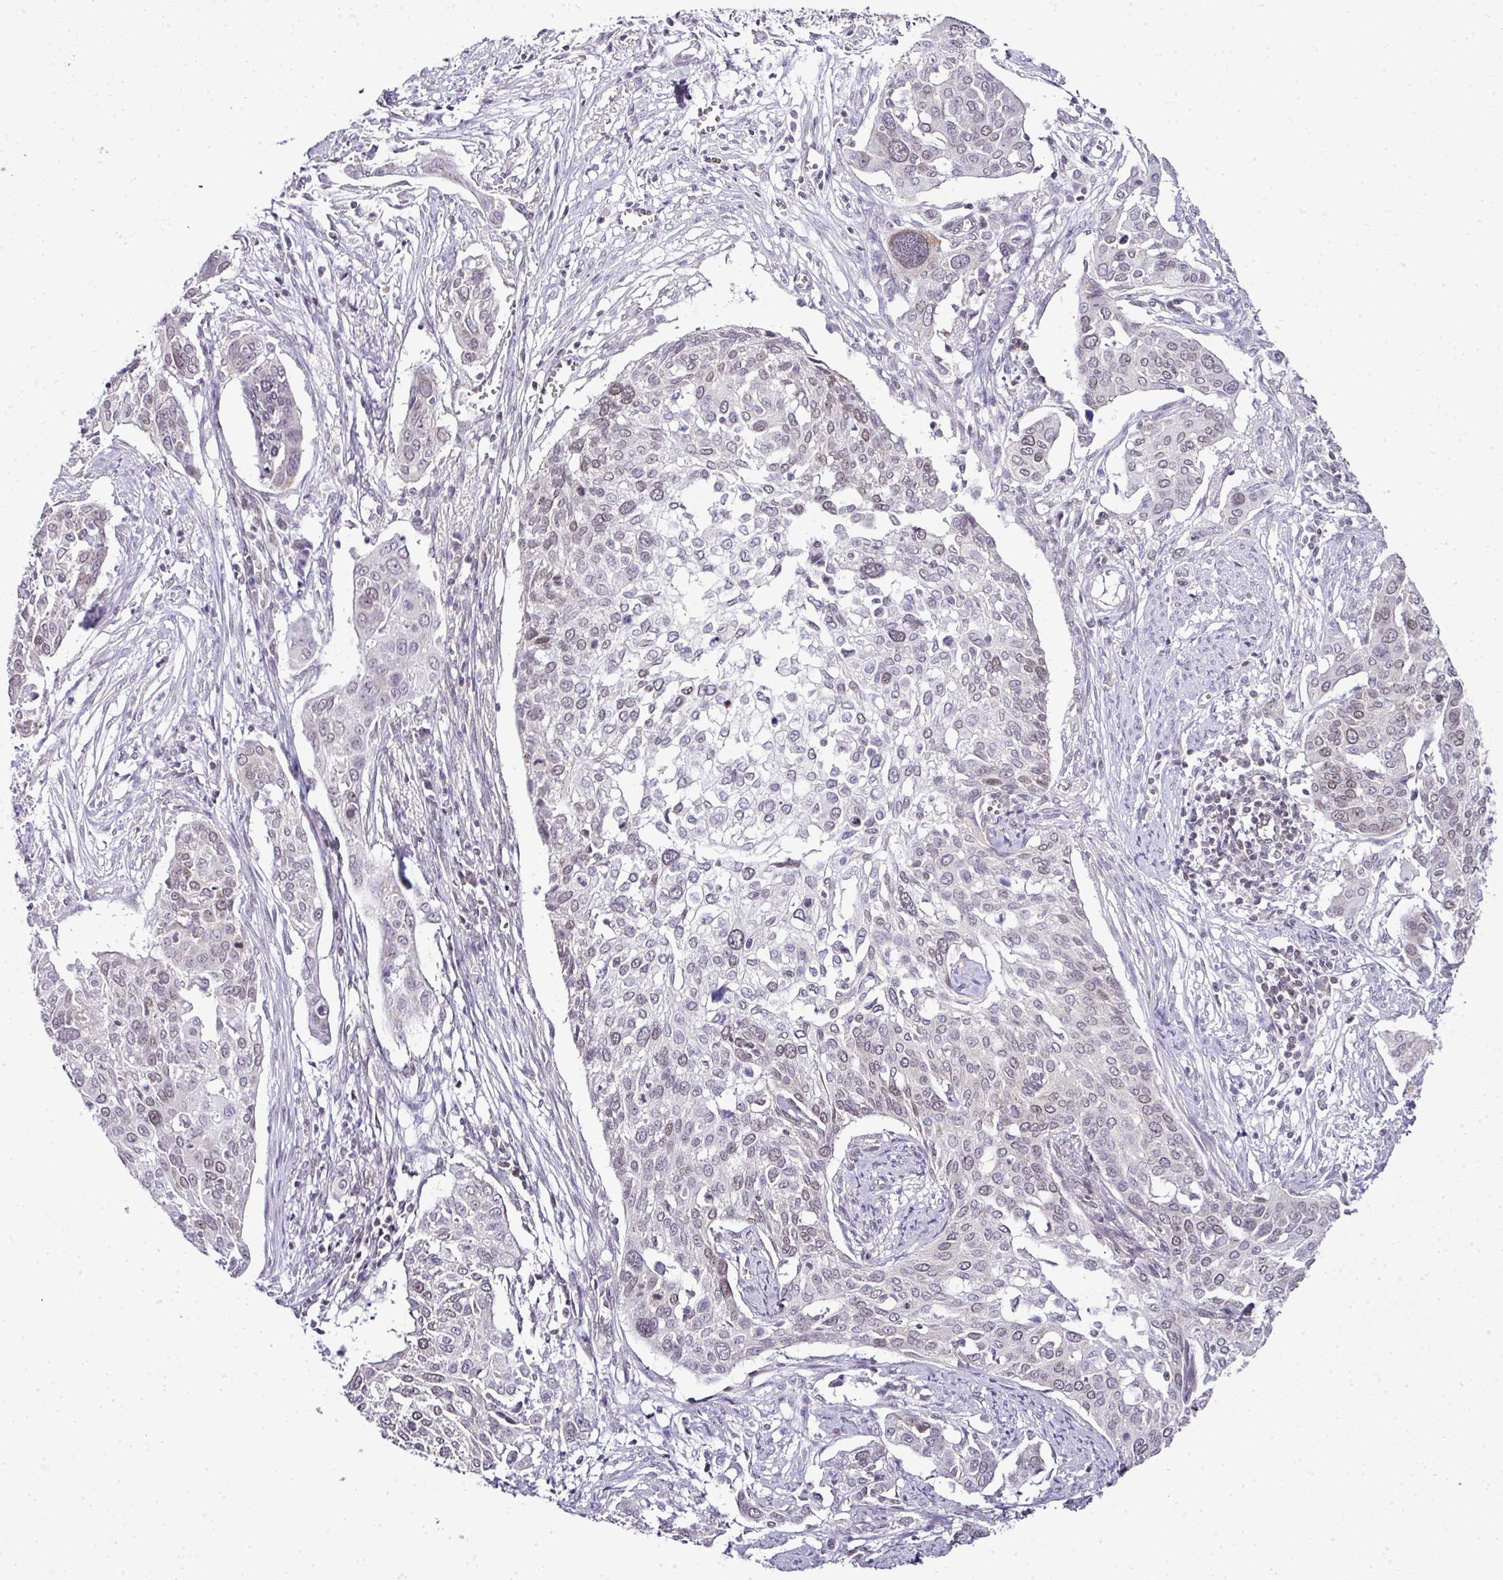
{"staining": {"intensity": "moderate", "quantity": "<25%", "location": "nuclear"}, "tissue": "cervical cancer", "cell_type": "Tumor cells", "image_type": "cancer", "snomed": [{"axis": "morphology", "description": "Squamous cell carcinoma, NOS"}, {"axis": "topography", "description": "Cervix"}], "caption": "An image of squamous cell carcinoma (cervical) stained for a protein shows moderate nuclear brown staining in tumor cells.", "gene": "FAM32A", "patient": {"sex": "female", "age": 44}}